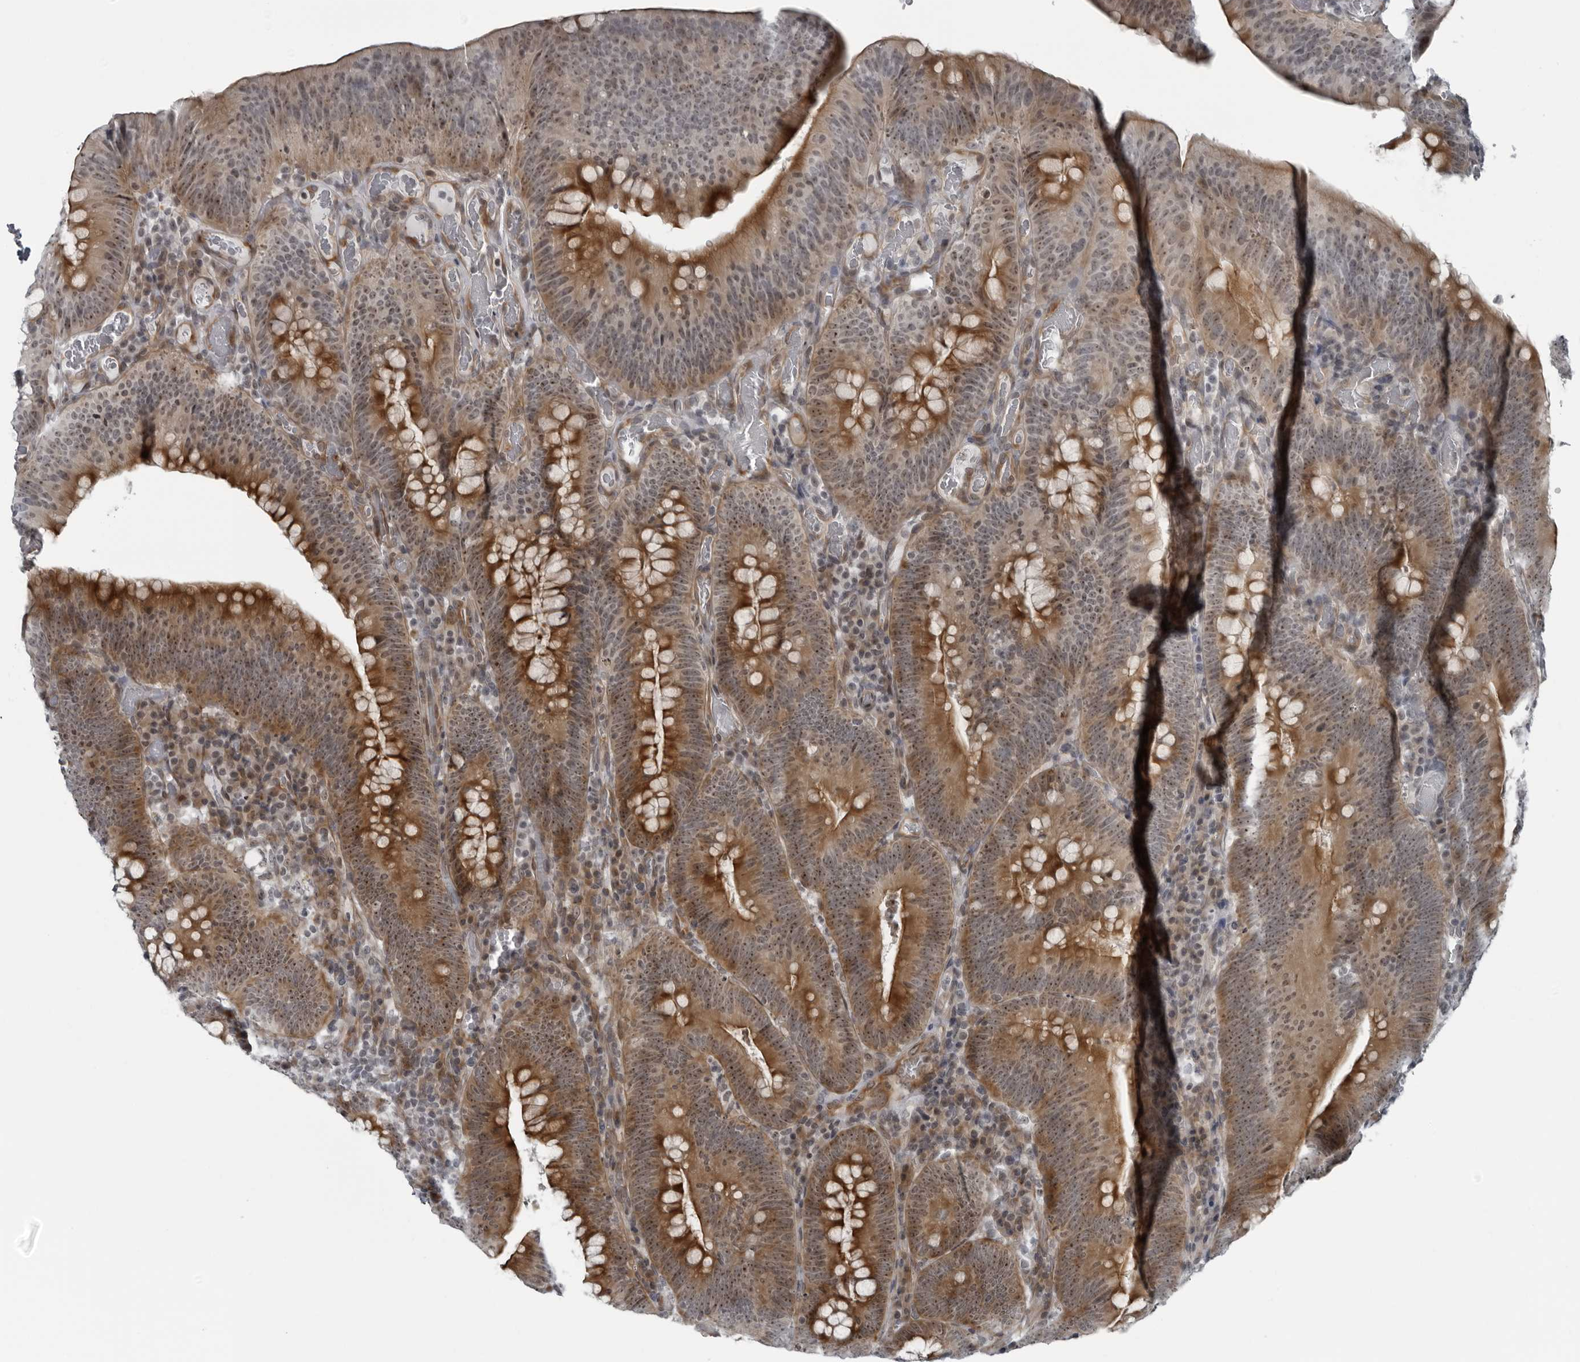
{"staining": {"intensity": "moderate", "quantity": ">75%", "location": "cytoplasmic/membranous,nuclear"}, "tissue": "colorectal cancer", "cell_type": "Tumor cells", "image_type": "cancer", "snomed": [{"axis": "morphology", "description": "Normal tissue, NOS"}, {"axis": "topography", "description": "Colon"}], "caption": "Protein expression analysis of human colorectal cancer reveals moderate cytoplasmic/membranous and nuclear positivity in approximately >75% of tumor cells.", "gene": "FAM102B", "patient": {"sex": "female", "age": 82}}